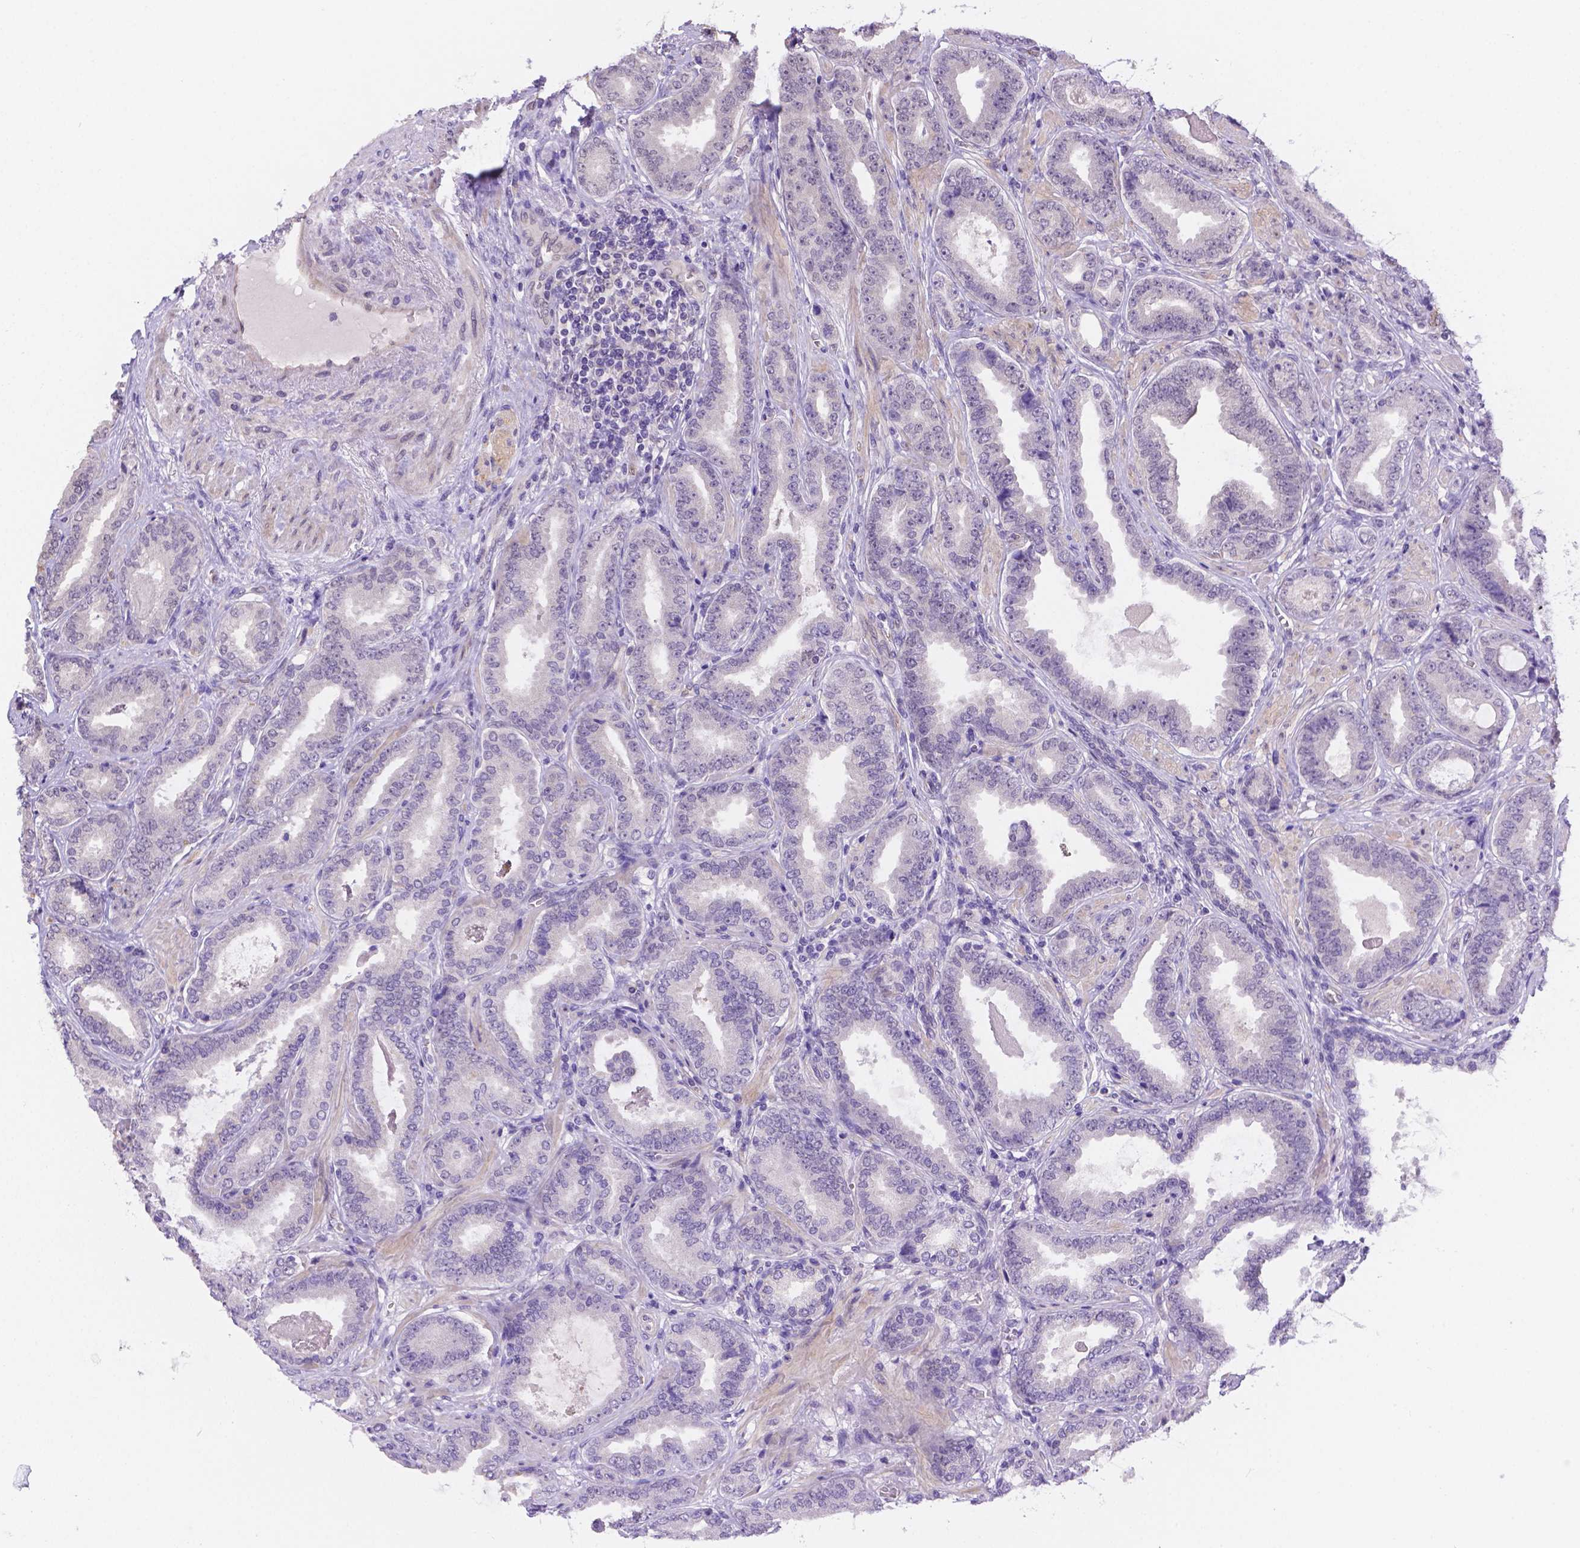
{"staining": {"intensity": "negative", "quantity": "none", "location": "none"}, "tissue": "prostate cancer", "cell_type": "Tumor cells", "image_type": "cancer", "snomed": [{"axis": "morphology", "description": "Adenocarcinoma, NOS"}, {"axis": "topography", "description": "Prostate"}], "caption": "Immunohistochemistry micrograph of neoplastic tissue: prostate adenocarcinoma stained with DAB reveals no significant protein staining in tumor cells. (DAB (3,3'-diaminobenzidine) immunohistochemistry (IHC) visualized using brightfield microscopy, high magnification).", "gene": "NXPE2", "patient": {"sex": "male", "age": 64}}